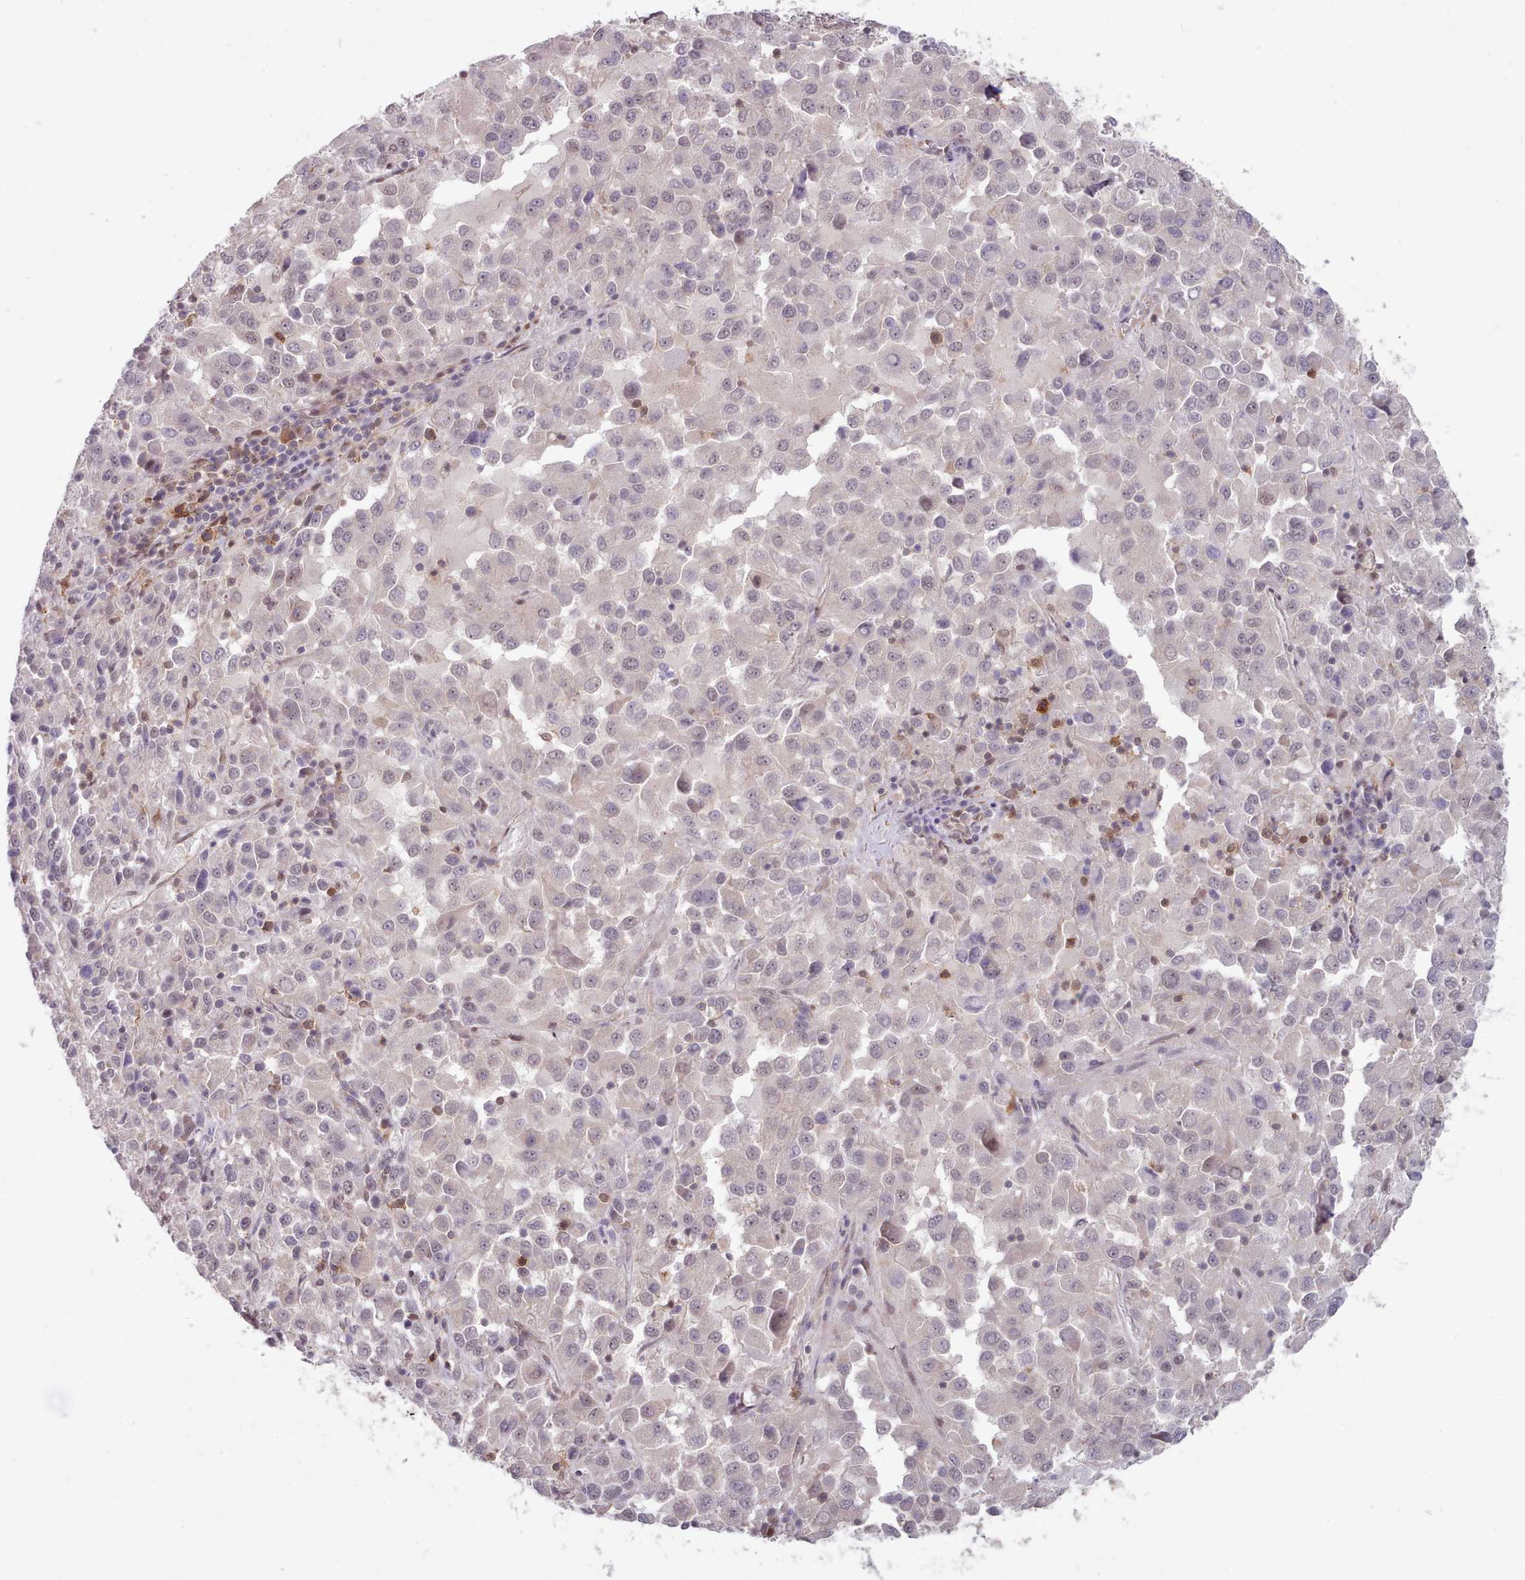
{"staining": {"intensity": "negative", "quantity": "none", "location": "none"}, "tissue": "melanoma", "cell_type": "Tumor cells", "image_type": "cancer", "snomed": [{"axis": "morphology", "description": "Malignant melanoma, Metastatic site"}, {"axis": "topography", "description": "Lung"}], "caption": "Immunohistochemical staining of human melanoma demonstrates no significant positivity in tumor cells.", "gene": "CES3", "patient": {"sex": "male", "age": 64}}